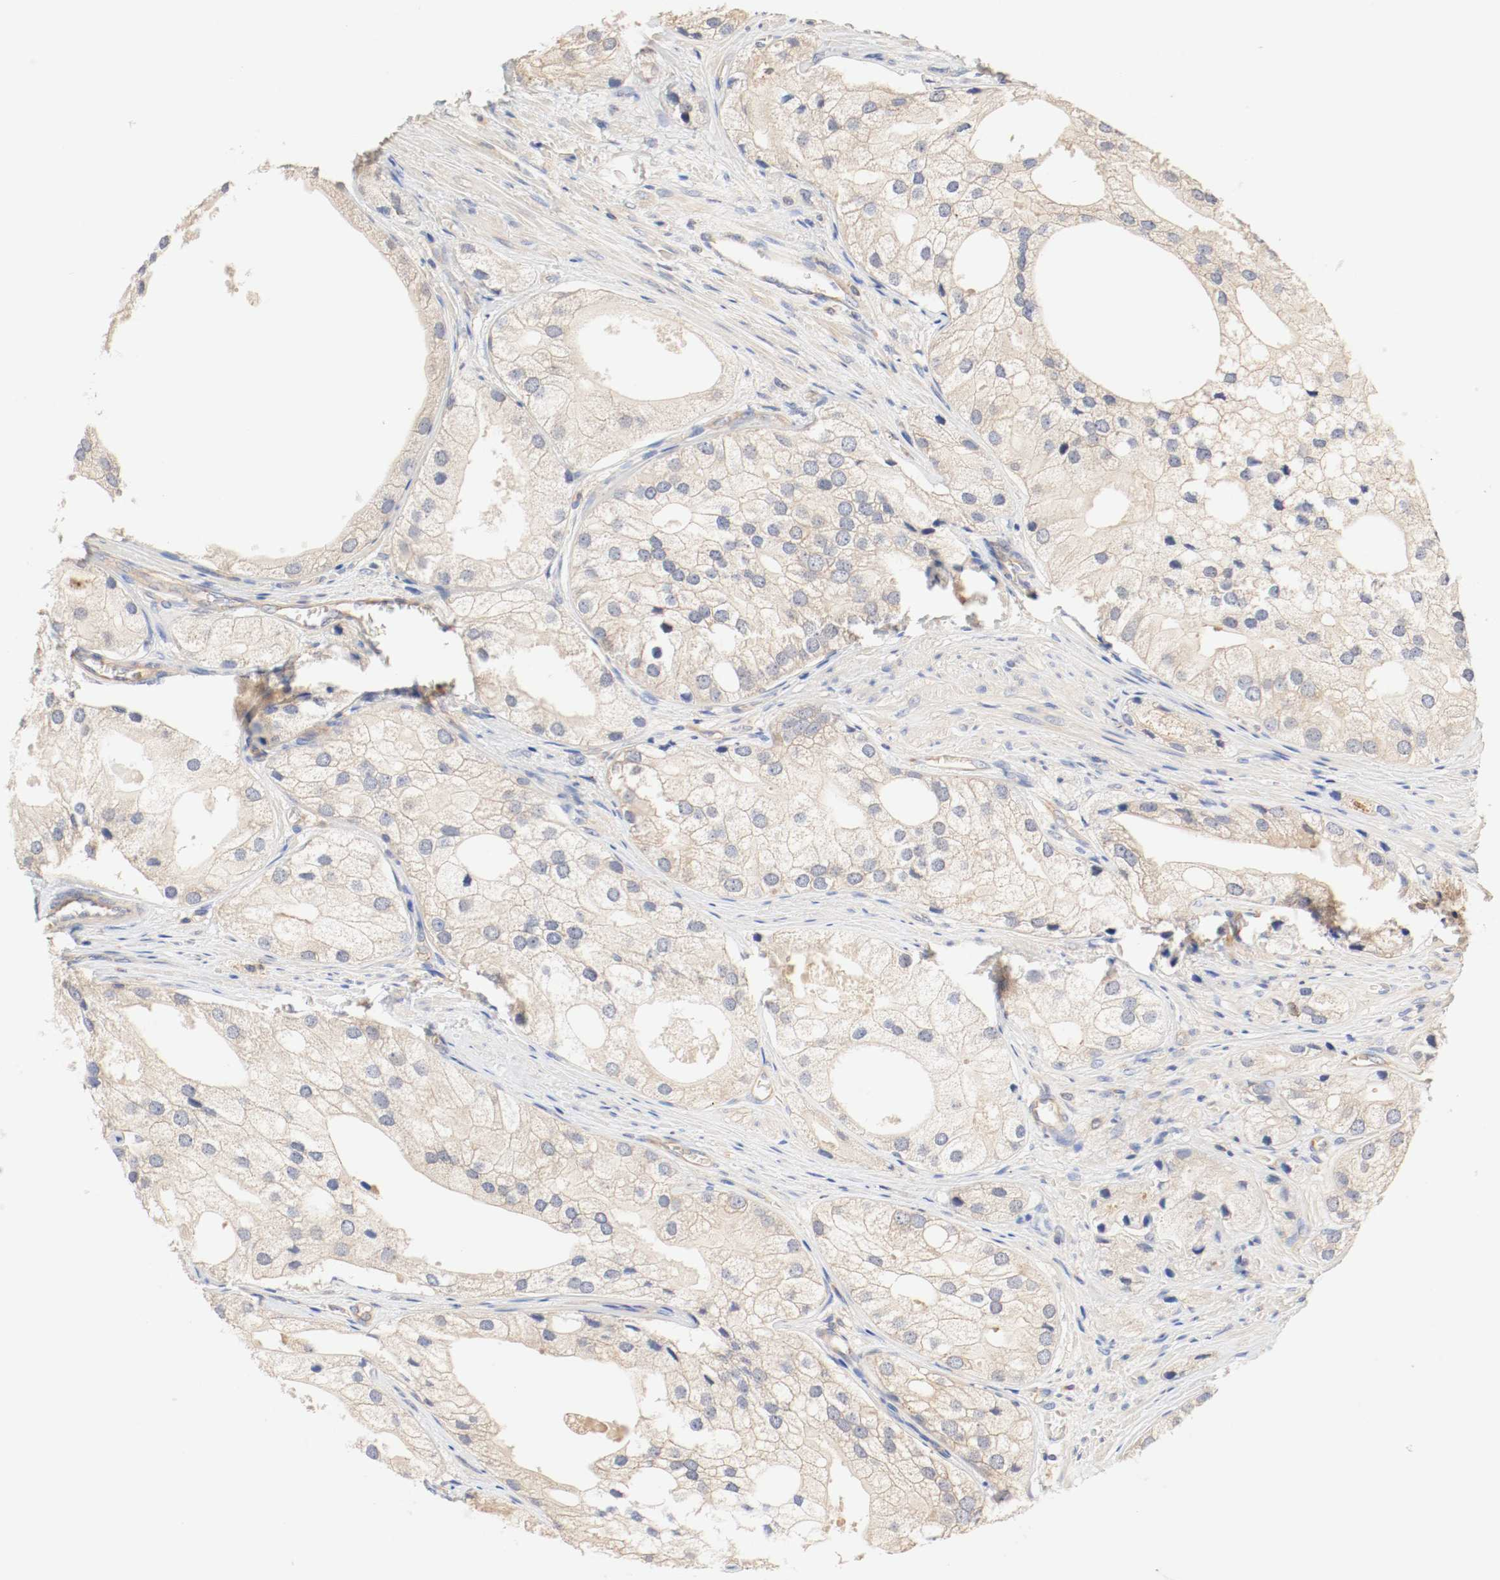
{"staining": {"intensity": "moderate", "quantity": "25%-75%", "location": "cytoplasmic/membranous"}, "tissue": "prostate cancer", "cell_type": "Tumor cells", "image_type": "cancer", "snomed": [{"axis": "morphology", "description": "Adenocarcinoma, Low grade"}, {"axis": "topography", "description": "Prostate"}], "caption": "Immunohistochemistry of prostate cancer reveals medium levels of moderate cytoplasmic/membranous staining in about 25%-75% of tumor cells.", "gene": "GIT1", "patient": {"sex": "male", "age": 69}}